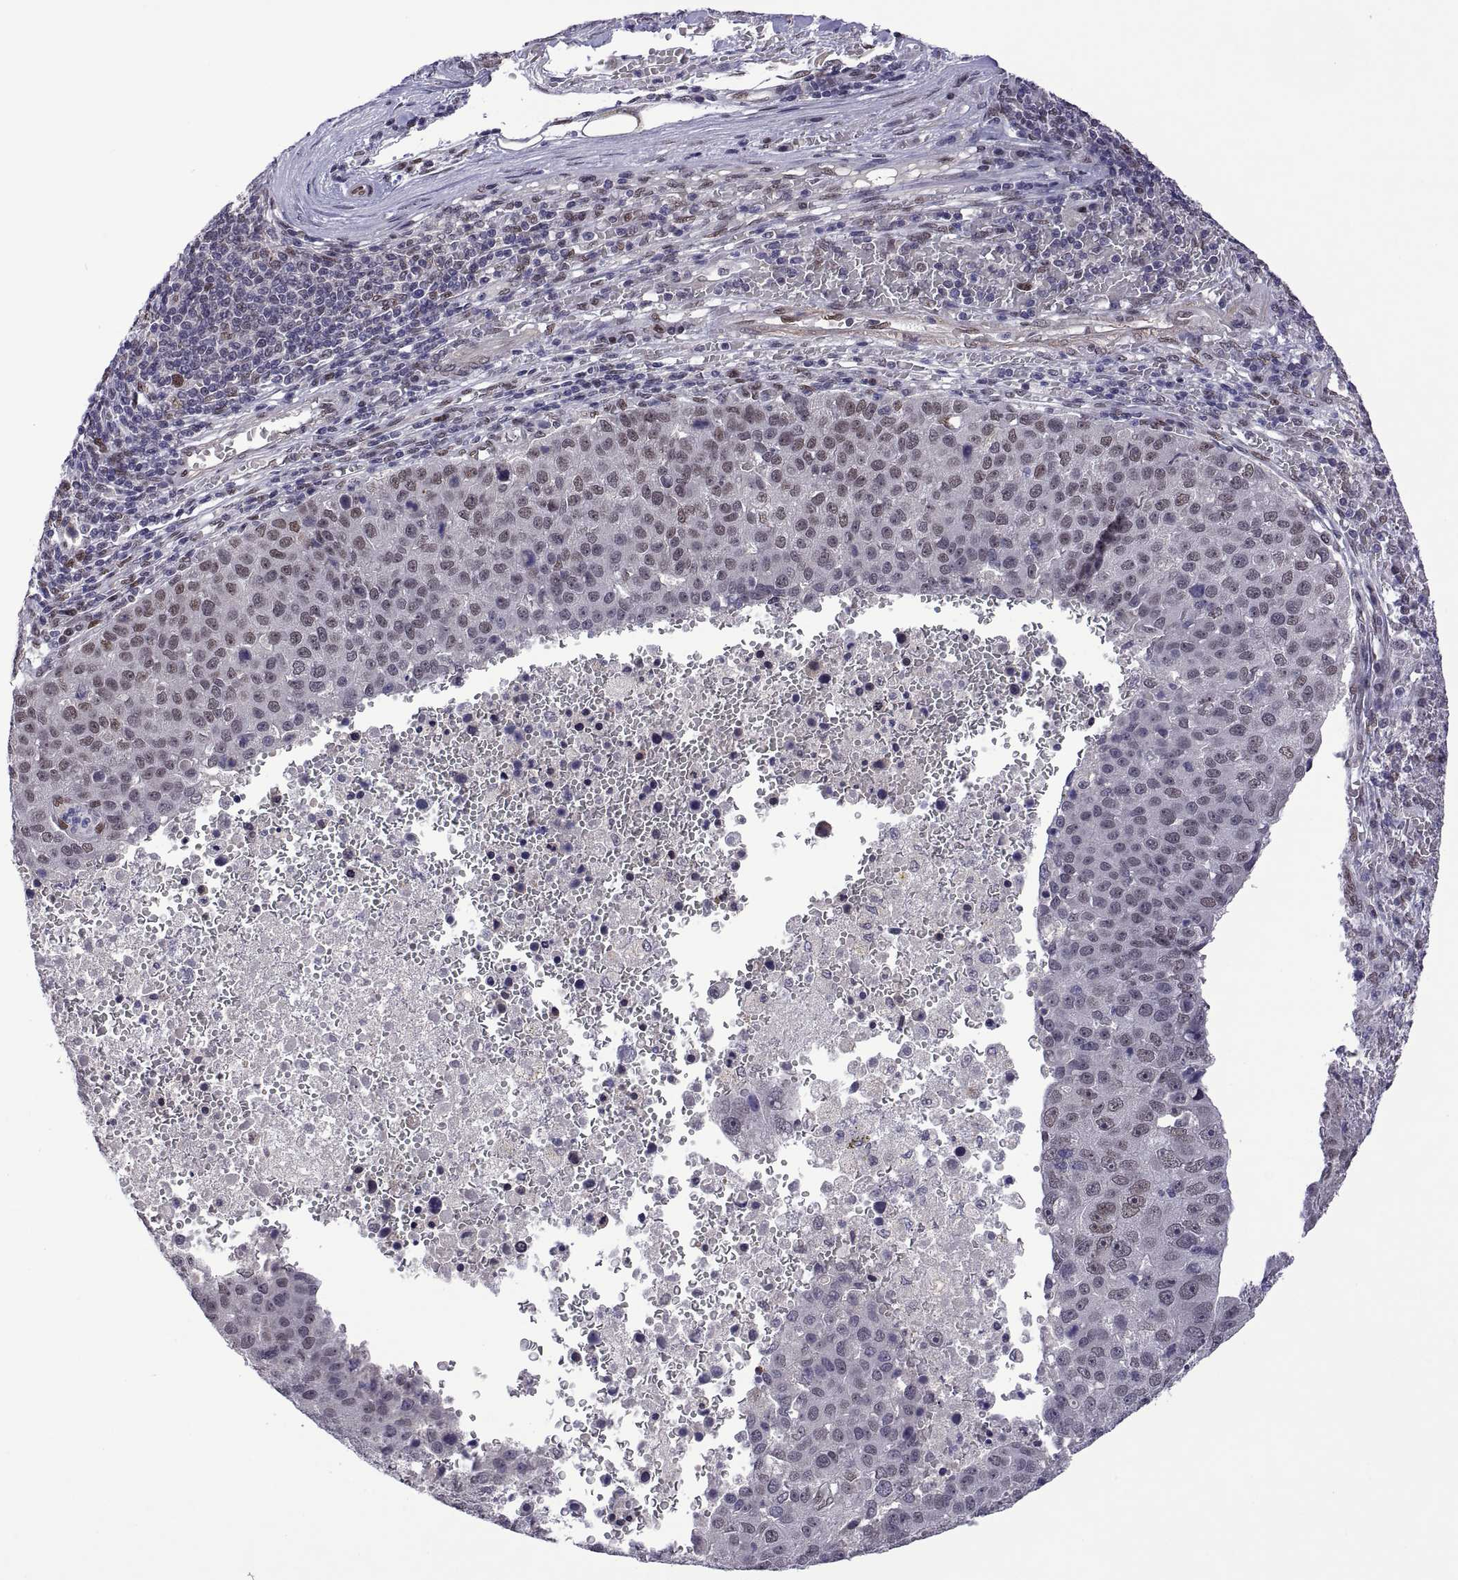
{"staining": {"intensity": "weak", "quantity": "<25%", "location": "nuclear"}, "tissue": "pancreatic cancer", "cell_type": "Tumor cells", "image_type": "cancer", "snomed": [{"axis": "morphology", "description": "Adenocarcinoma, NOS"}, {"axis": "topography", "description": "Pancreas"}], "caption": "Tumor cells show no significant protein positivity in pancreatic adenocarcinoma. (Immunohistochemistry, brightfield microscopy, high magnification).", "gene": "NR4A1", "patient": {"sex": "female", "age": 61}}